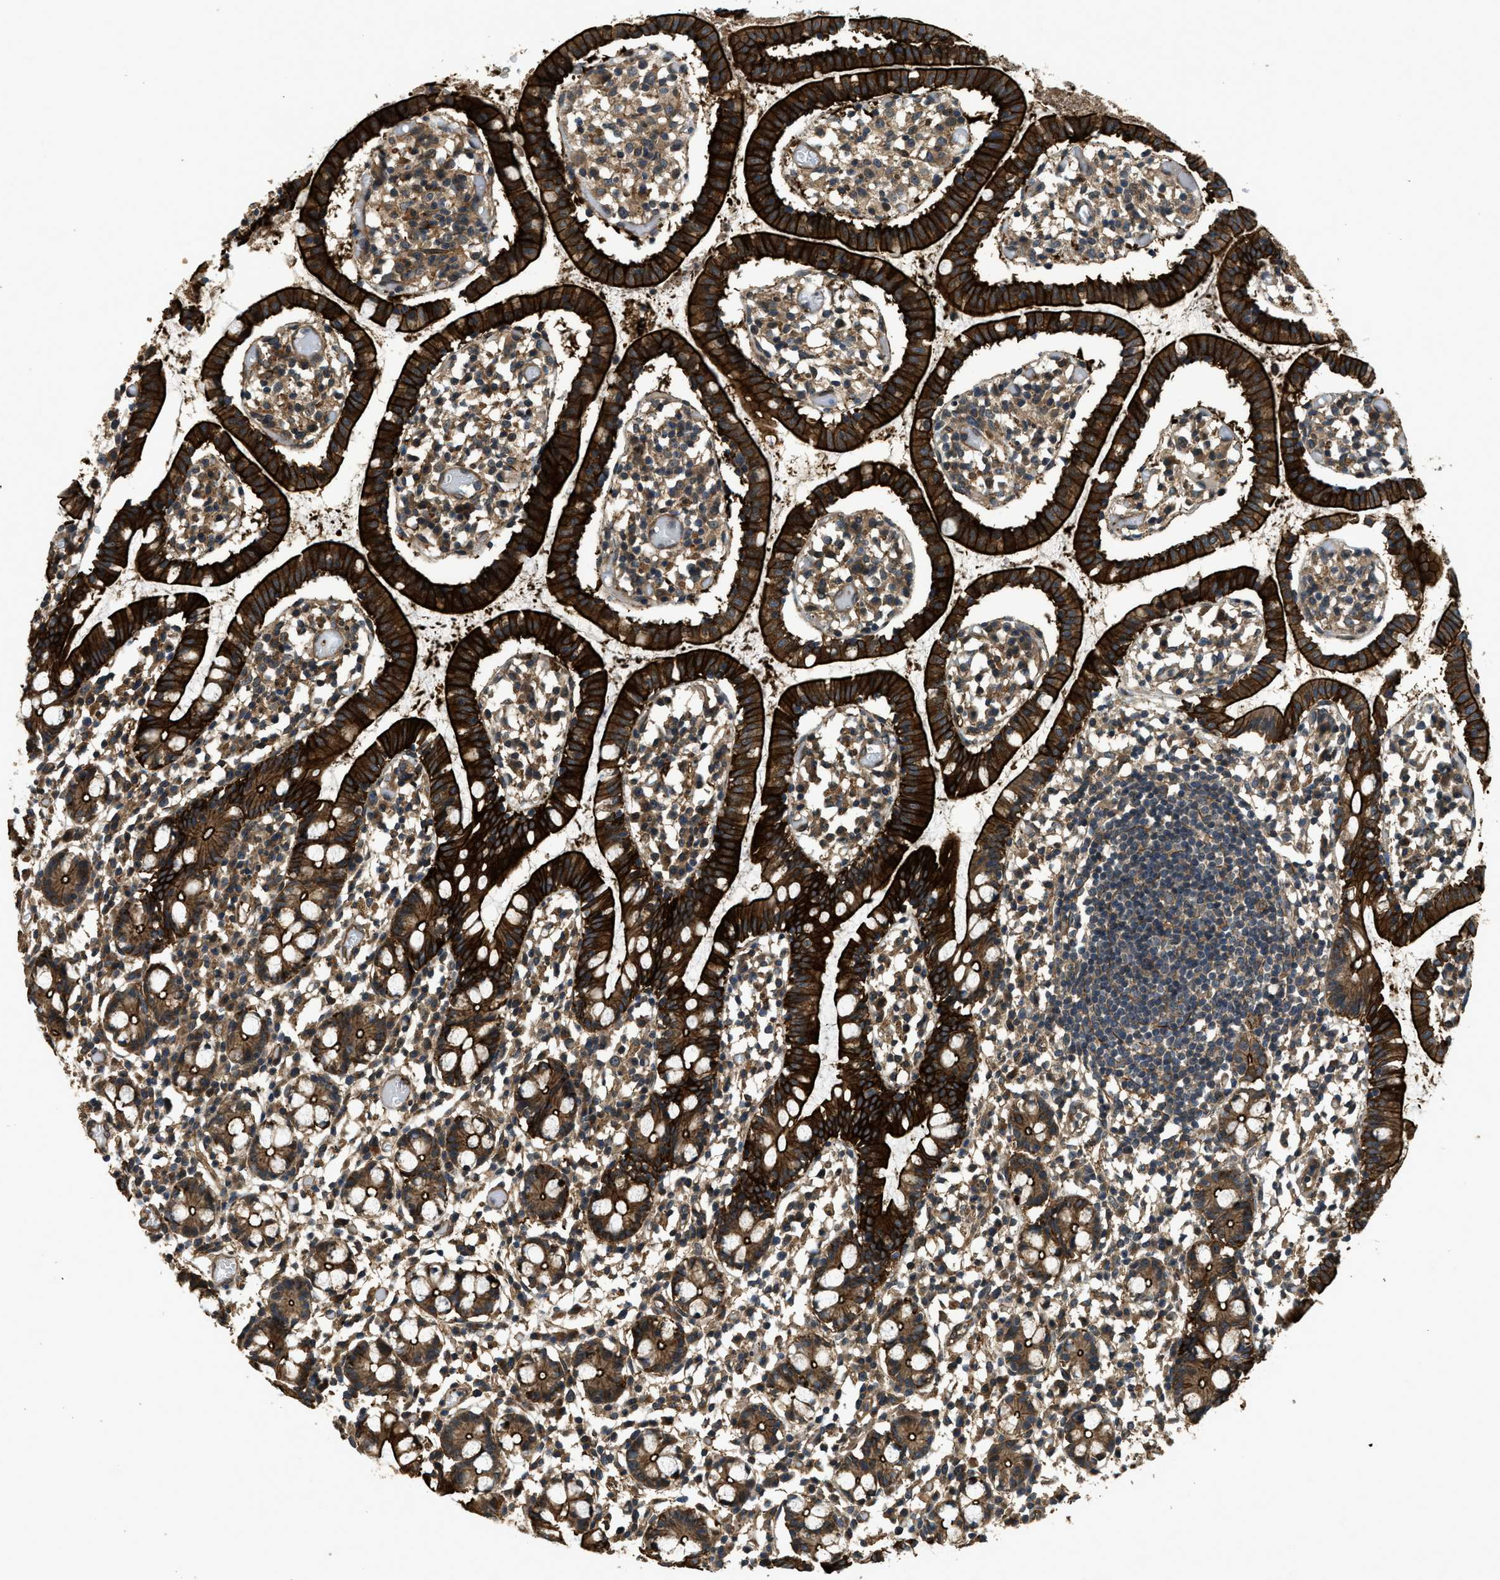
{"staining": {"intensity": "strong", "quantity": ">75%", "location": "cytoplasmic/membranous"}, "tissue": "small intestine", "cell_type": "Glandular cells", "image_type": "normal", "snomed": [{"axis": "morphology", "description": "Normal tissue, NOS"}, {"axis": "morphology", "description": "Cystadenocarcinoma, serous, Metastatic site"}, {"axis": "topography", "description": "Small intestine"}], "caption": "Protein expression analysis of normal small intestine shows strong cytoplasmic/membranous staining in about >75% of glandular cells.", "gene": "CGN", "patient": {"sex": "female", "age": 61}}